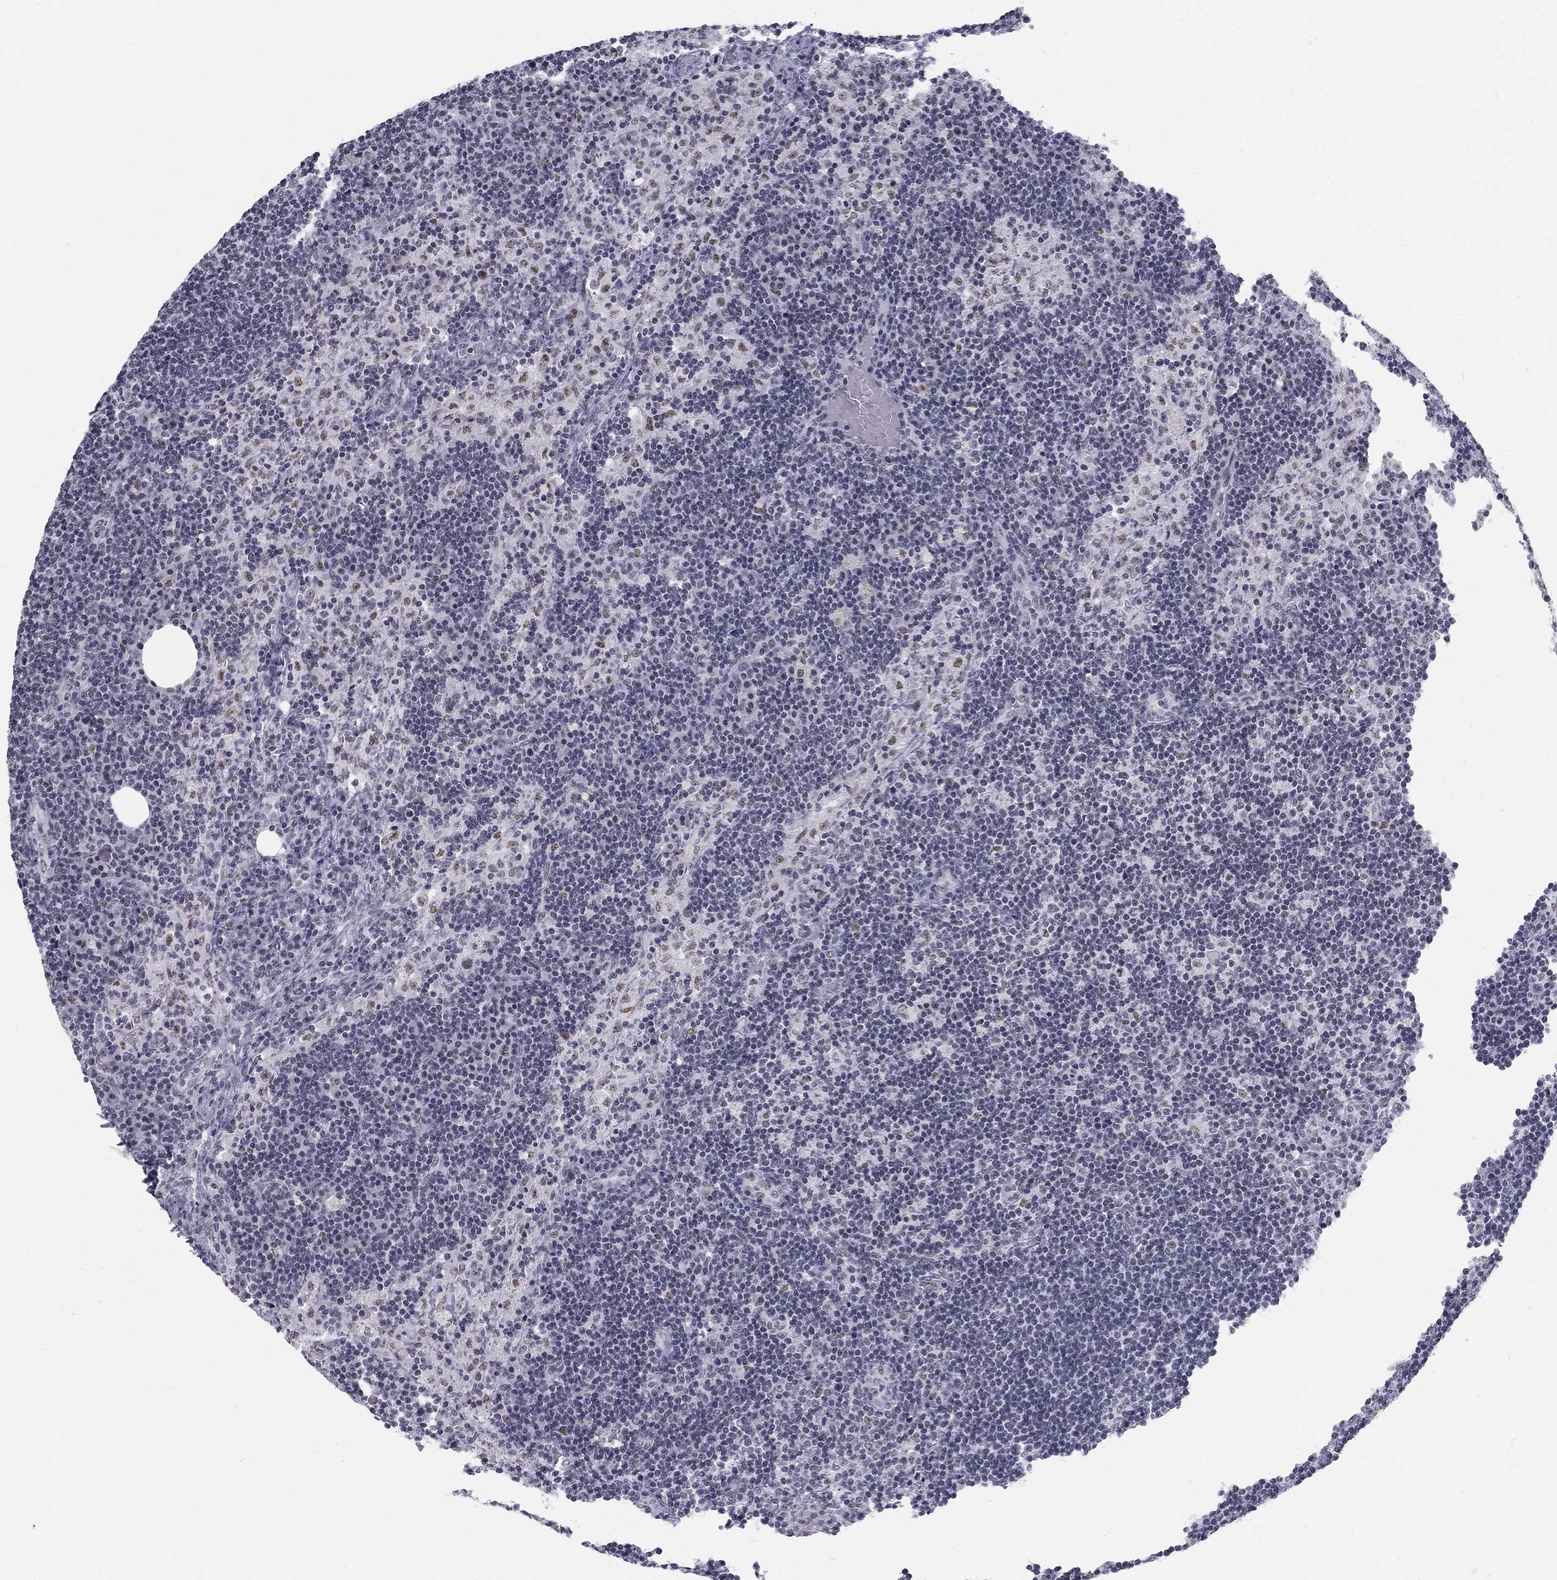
{"staining": {"intensity": "moderate", "quantity": "<25%", "location": "nuclear"}, "tissue": "lymph node", "cell_type": "Germinal center cells", "image_type": "normal", "snomed": [{"axis": "morphology", "description": "Normal tissue, NOS"}, {"axis": "topography", "description": "Lymph node"}], "caption": "Lymph node stained with immunohistochemistry shows moderate nuclear expression in approximately <25% of germinal center cells.", "gene": "SNORC", "patient": {"sex": "male", "age": 63}}